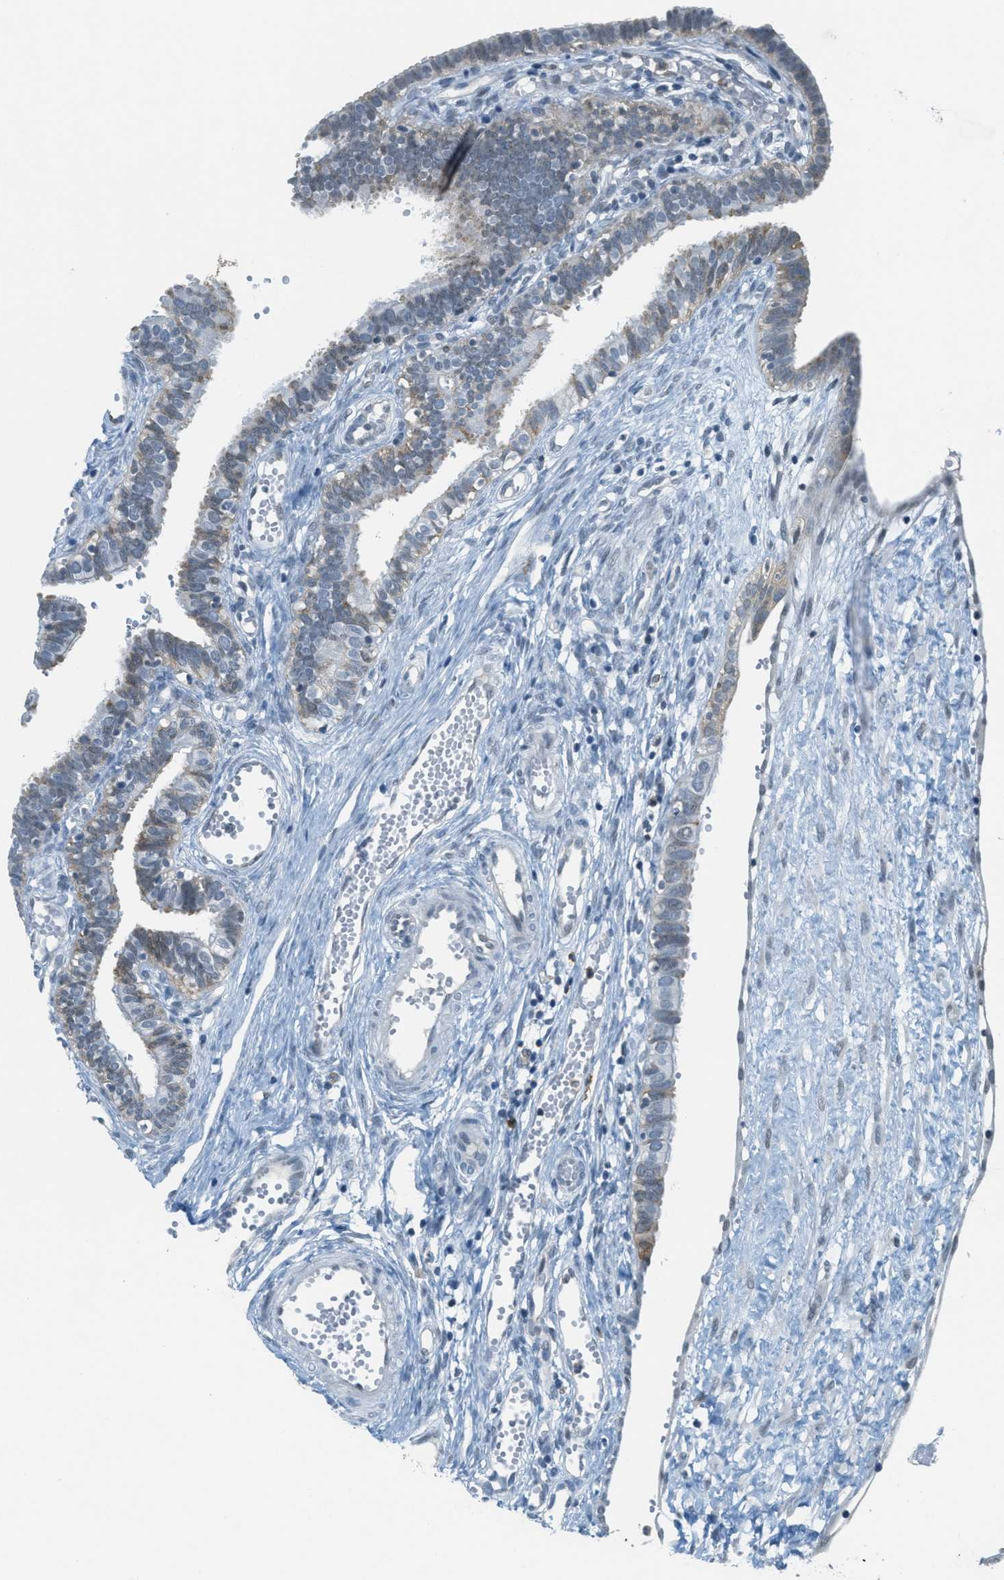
{"staining": {"intensity": "weak", "quantity": "25%-75%", "location": "cytoplasmic/membranous"}, "tissue": "fallopian tube", "cell_type": "Glandular cells", "image_type": "normal", "snomed": [{"axis": "morphology", "description": "Normal tissue, NOS"}, {"axis": "topography", "description": "Fallopian tube"}, {"axis": "topography", "description": "Placenta"}], "caption": "Protein expression analysis of benign human fallopian tube reveals weak cytoplasmic/membranous staining in approximately 25%-75% of glandular cells.", "gene": "FYN", "patient": {"sex": "female", "age": 34}}